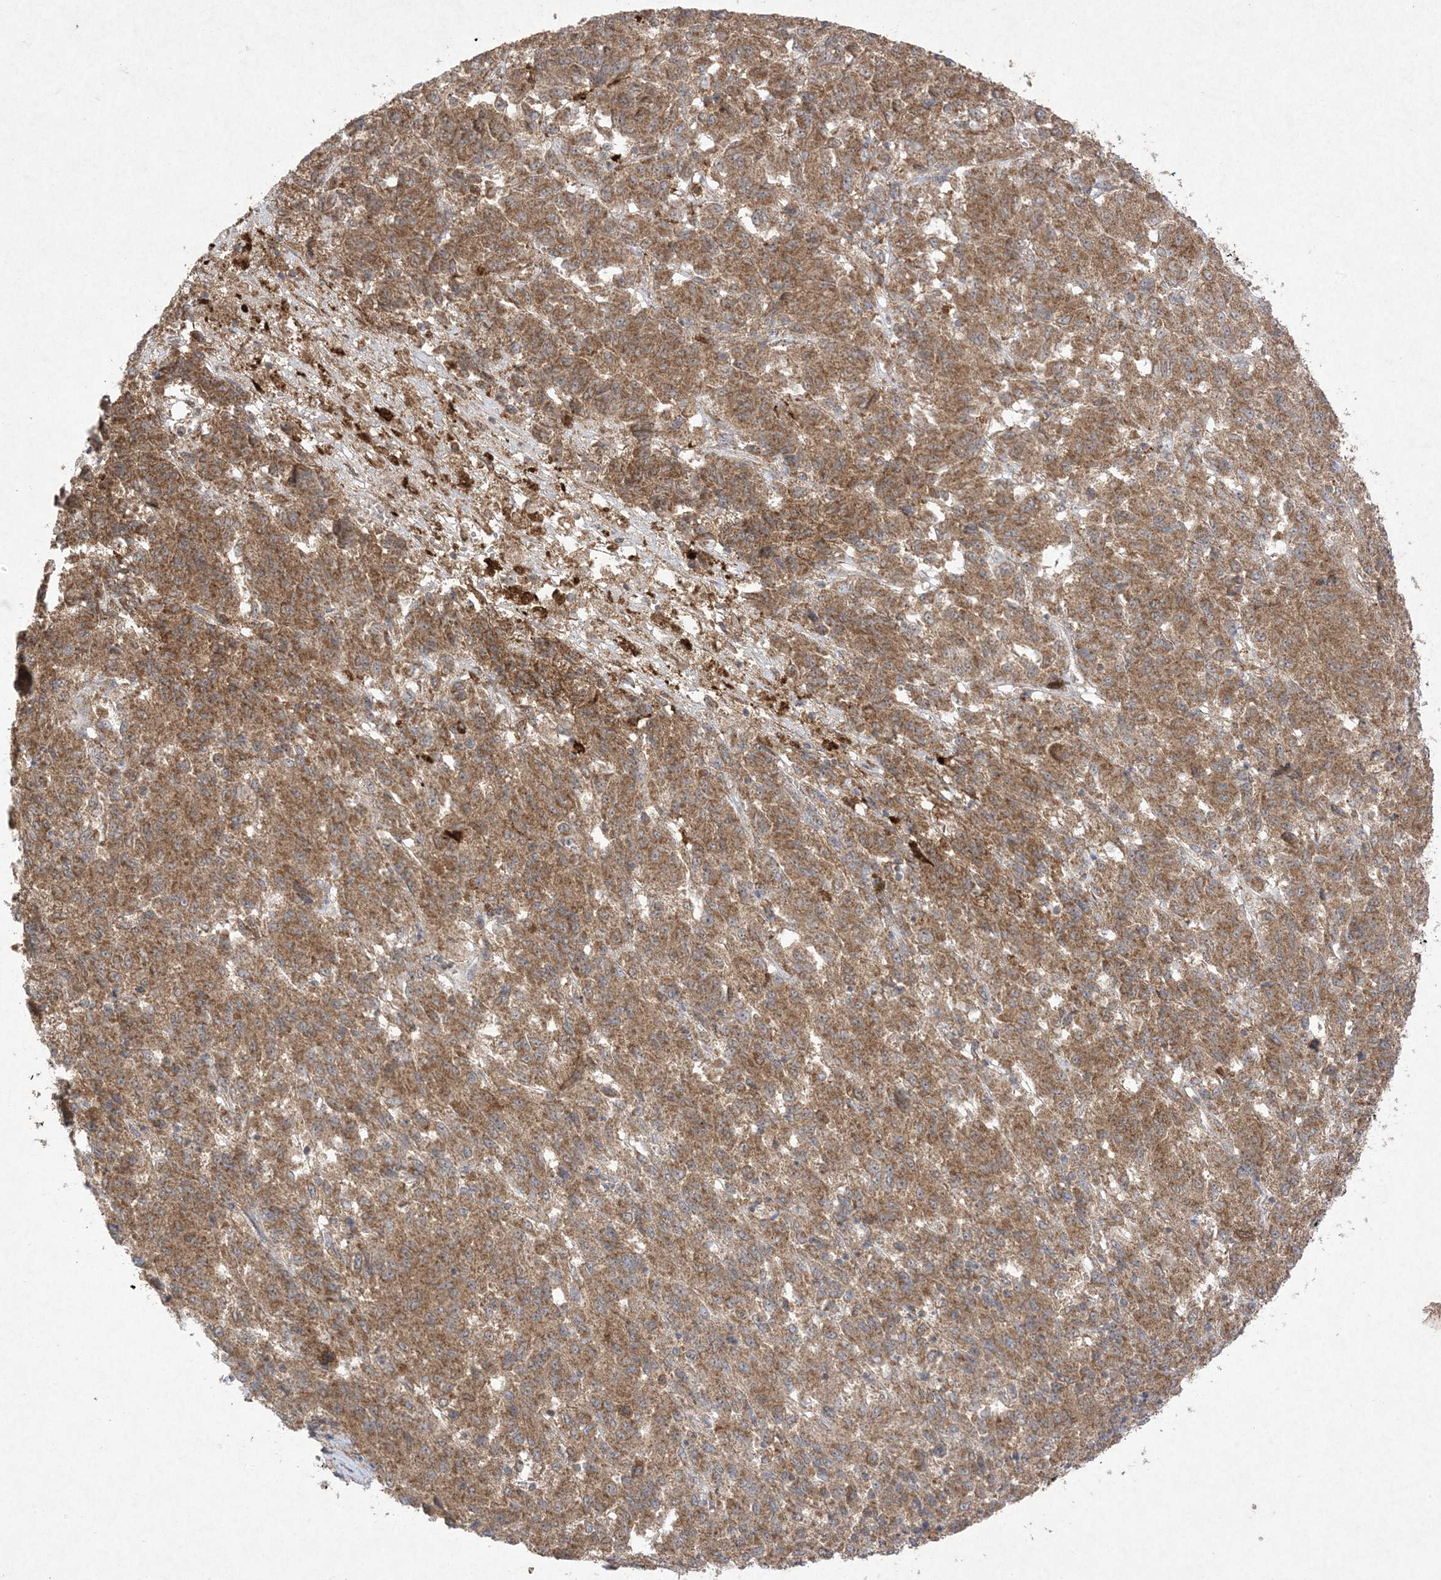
{"staining": {"intensity": "moderate", "quantity": ">75%", "location": "cytoplasmic/membranous"}, "tissue": "melanoma", "cell_type": "Tumor cells", "image_type": "cancer", "snomed": [{"axis": "morphology", "description": "Malignant melanoma, Metastatic site"}, {"axis": "topography", "description": "Lung"}], "caption": "Immunohistochemistry of human malignant melanoma (metastatic site) reveals medium levels of moderate cytoplasmic/membranous staining in about >75% of tumor cells.", "gene": "UBE2C", "patient": {"sex": "male", "age": 64}}